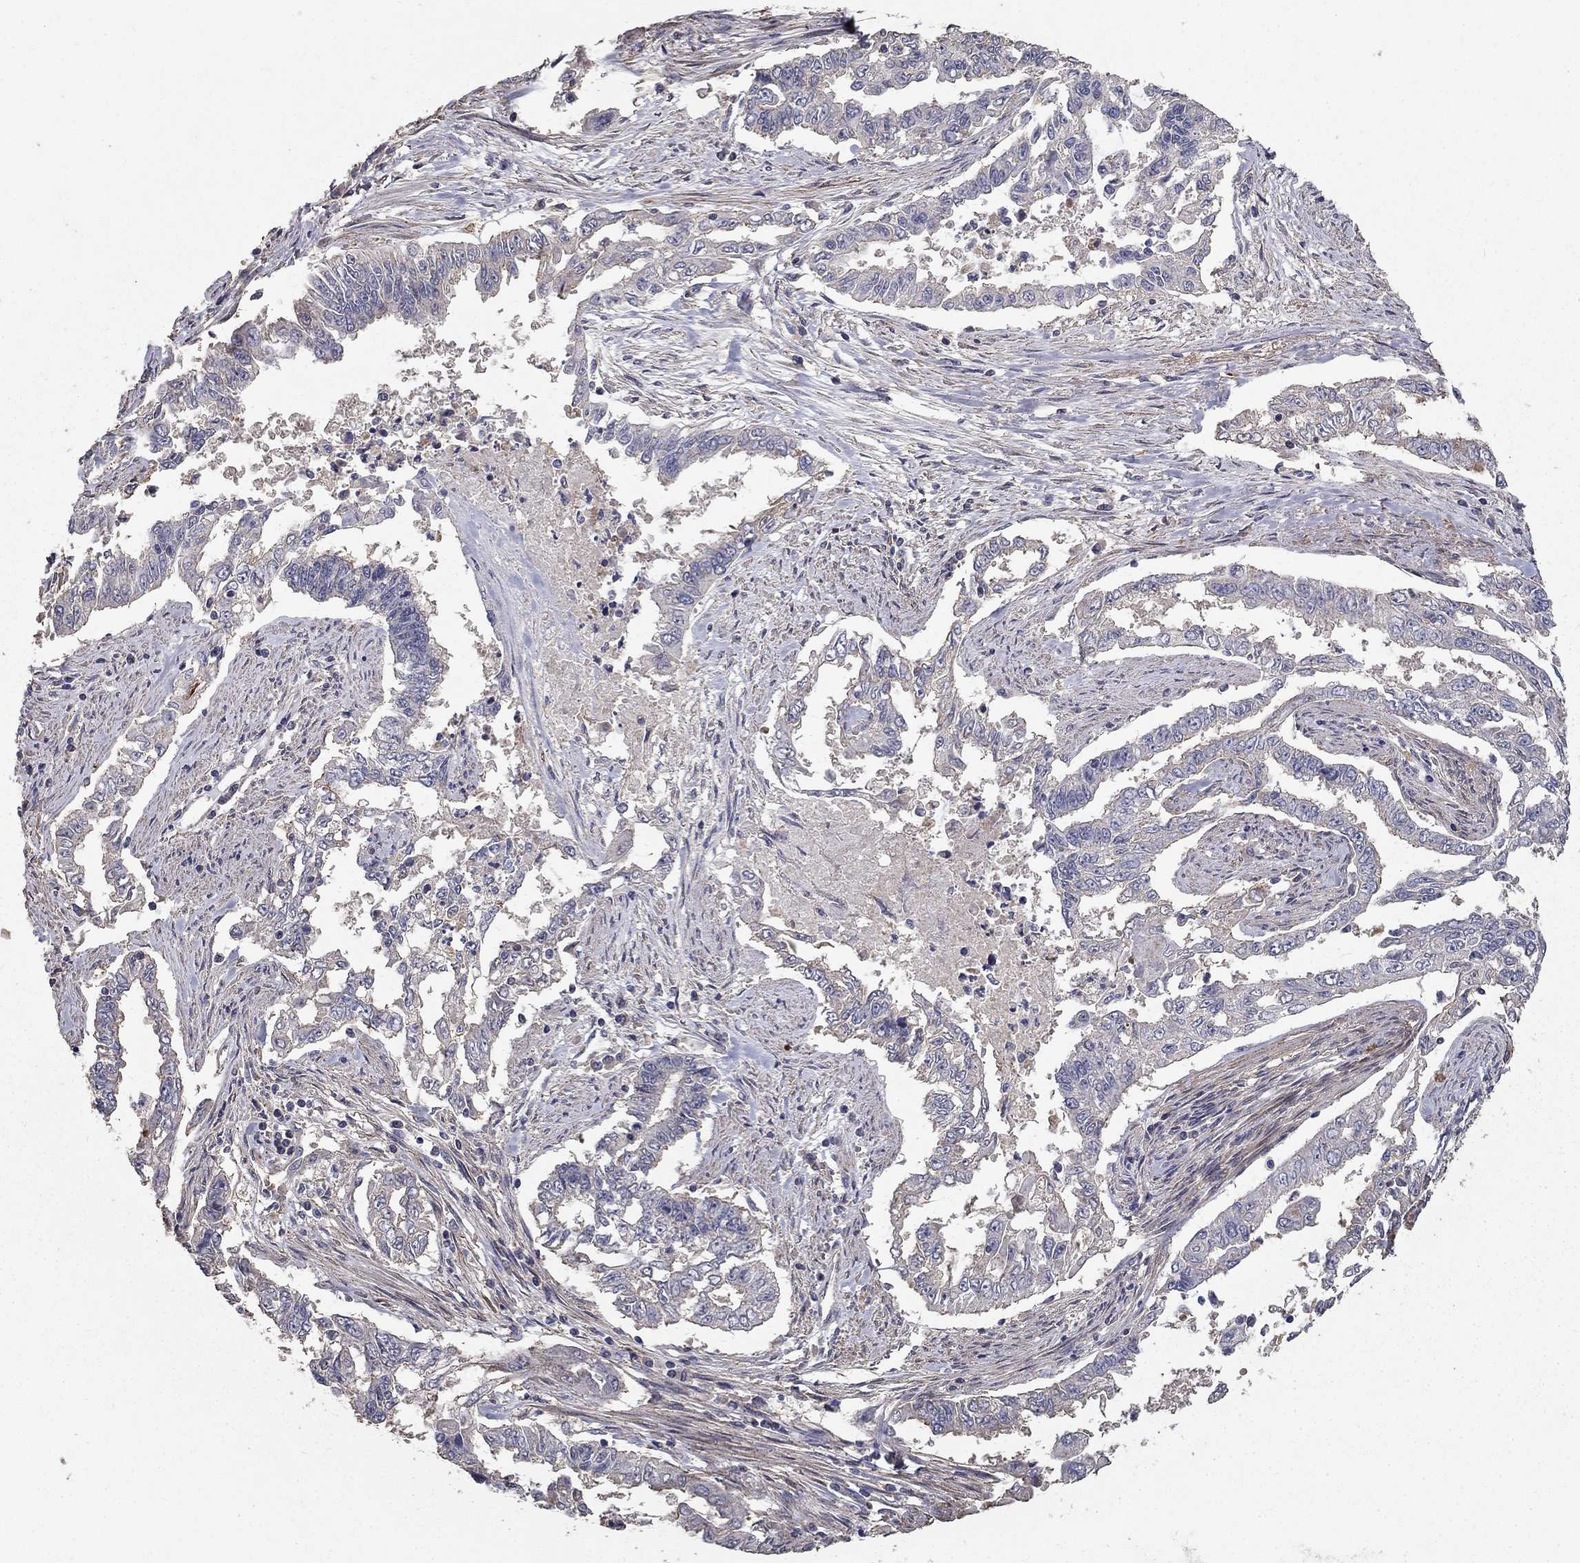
{"staining": {"intensity": "weak", "quantity": "<25%", "location": "cytoplasmic/membranous"}, "tissue": "endometrial cancer", "cell_type": "Tumor cells", "image_type": "cancer", "snomed": [{"axis": "morphology", "description": "Adenocarcinoma, NOS"}, {"axis": "topography", "description": "Uterus"}], "caption": "Protein analysis of endometrial cancer displays no significant expression in tumor cells.", "gene": "MPP2", "patient": {"sex": "female", "age": 59}}